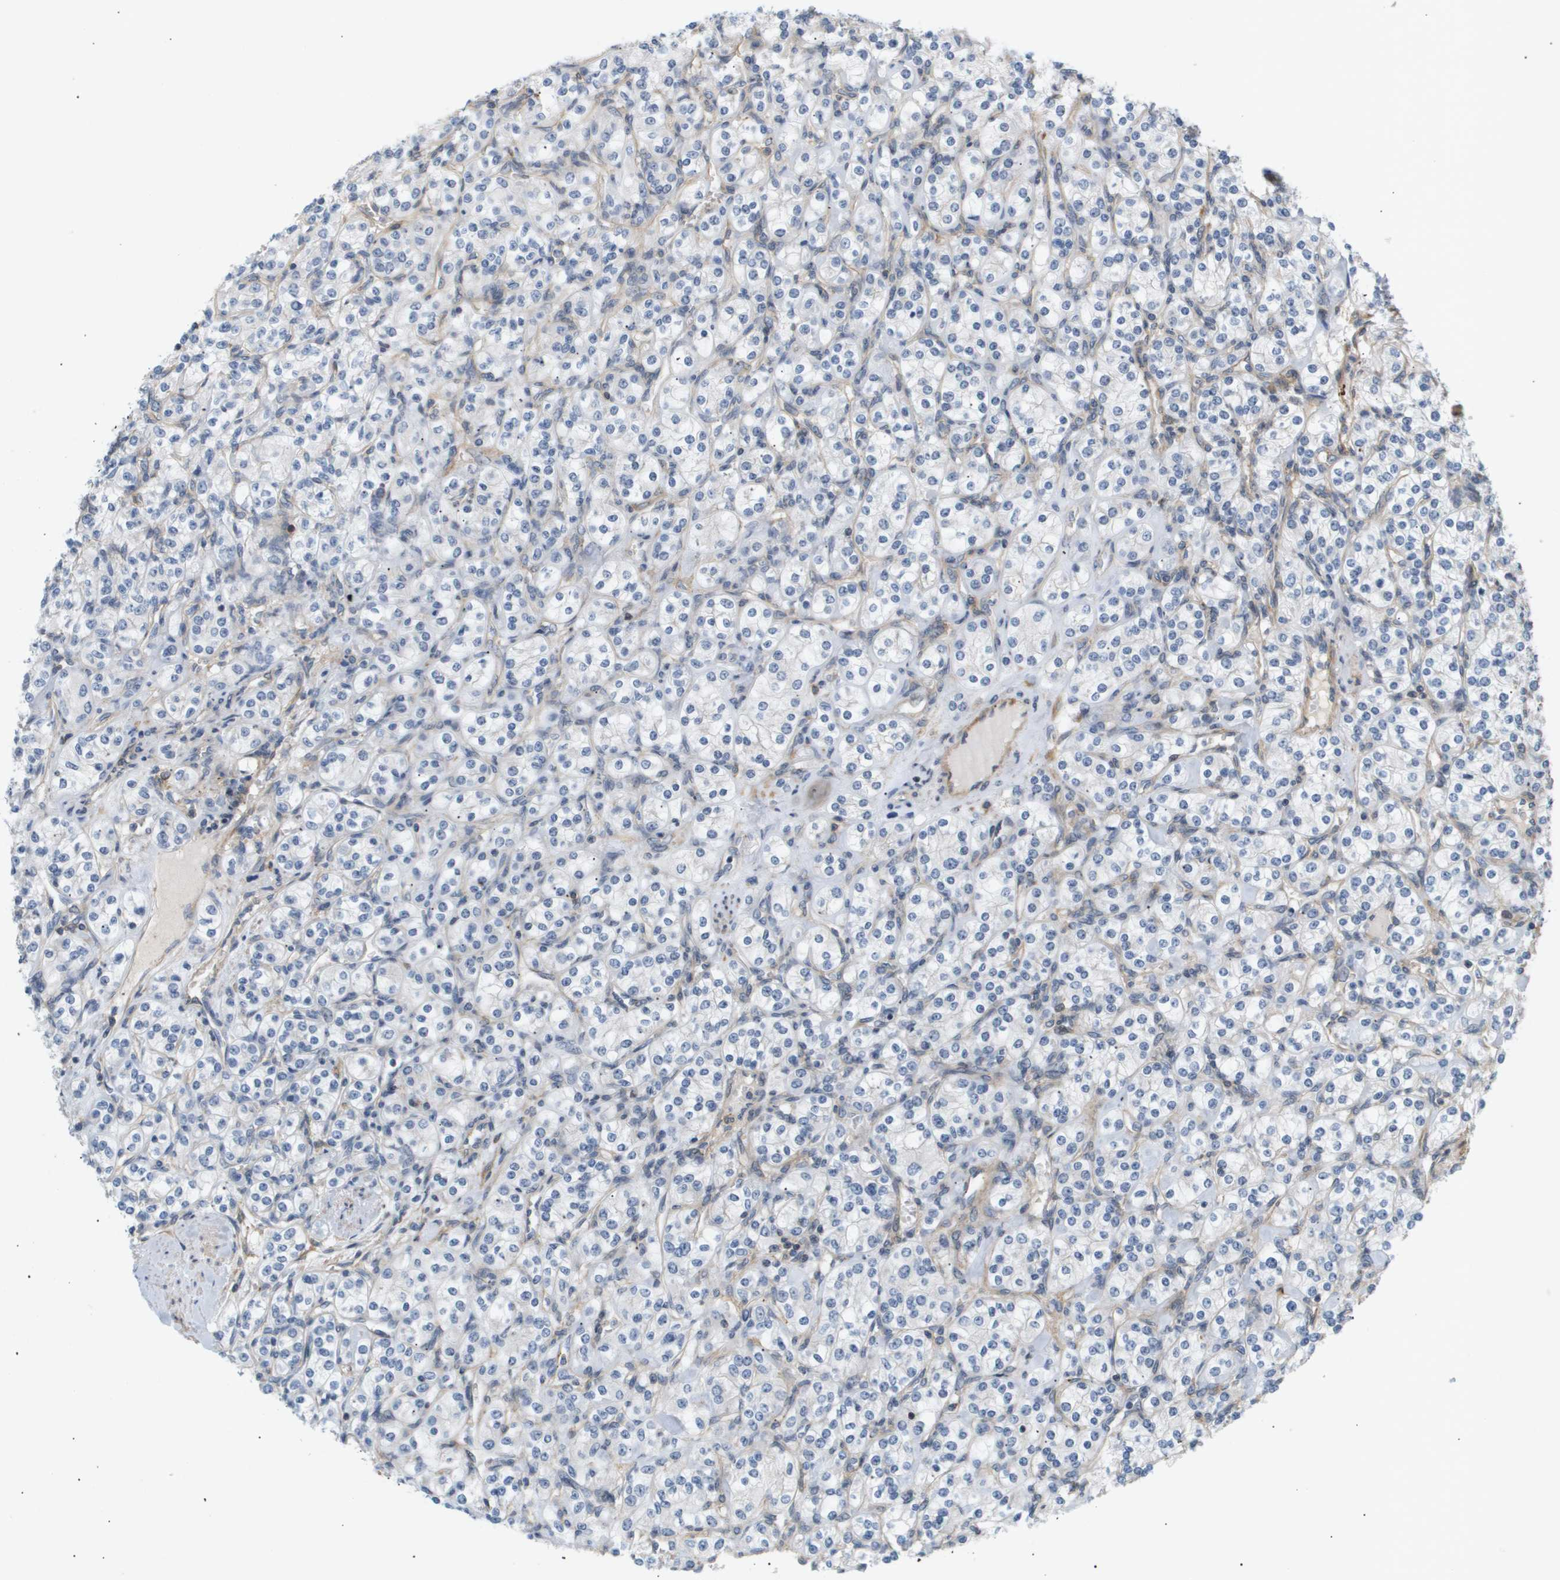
{"staining": {"intensity": "negative", "quantity": "none", "location": "none"}, "tissue": "renal cancer", "cell_type": "Tumor cells", "image_type": "cancer", "snomed": [{"axis": "morphology", "description": "Adenocarcinoma, NOS"}, {"axis": "topography", "description": "Kidney"}], "caption": "Tumor cells show no significant positivity in adenocarcinoma (renal).", "gene": "CORO2B", "patient": {"sex": "male", "age": 77}}